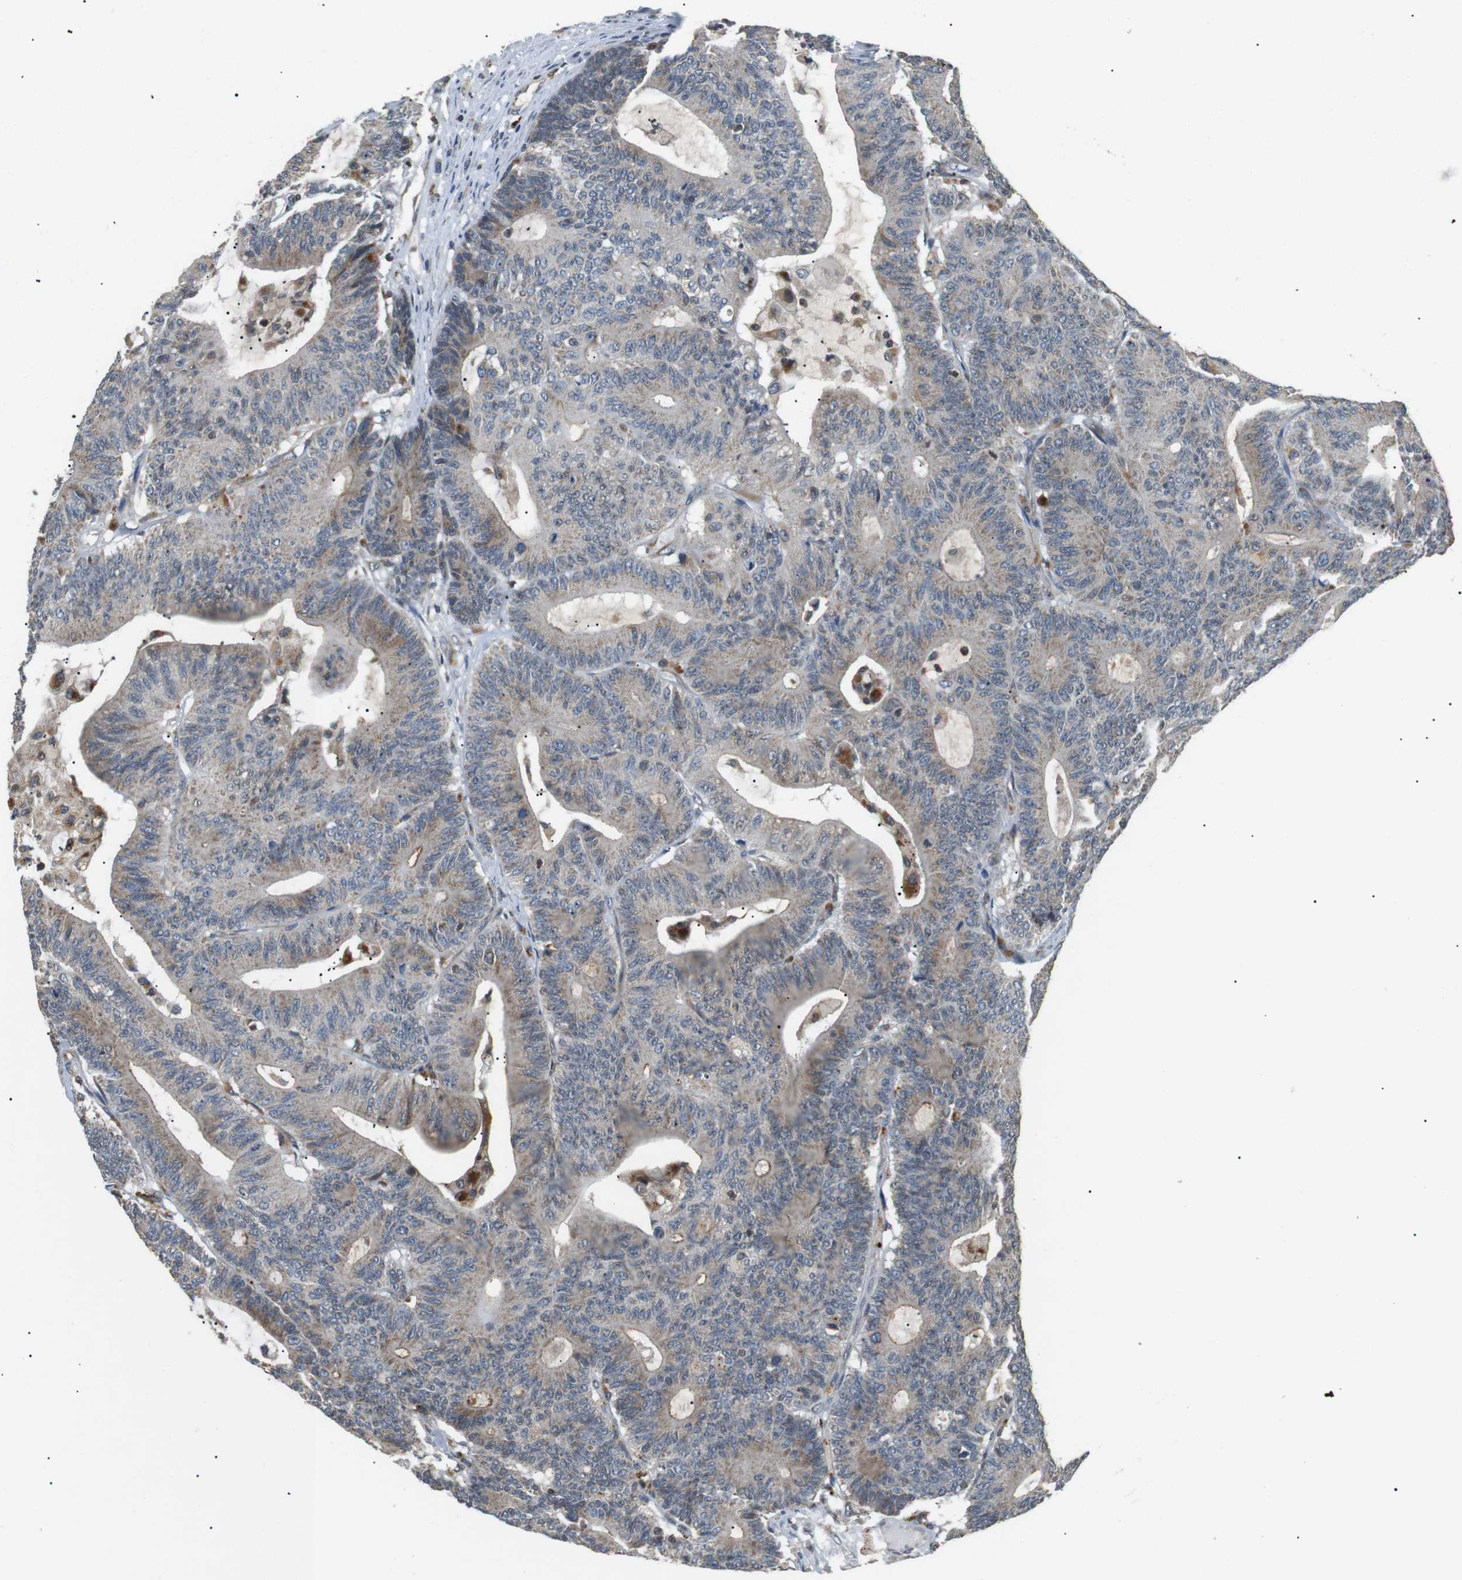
{"staining": {"intensity": "negative", "quantity": "none", "location": "none"}, "tissue": "colorectal cancer", "cell_type": "Tumor cells", "image_type": "cancer", "snomed": [{"axis": "morphology", "description": "Adenocarcinoma, NOS"}, {"axis": "topography", "description": "Colon"}], "caption": "The micrograph displays no significant staining in tumor cells of colorectal adenocarcinoma.", "gene": "TMX4", "patient": {"sex": "female", "age": 84}}